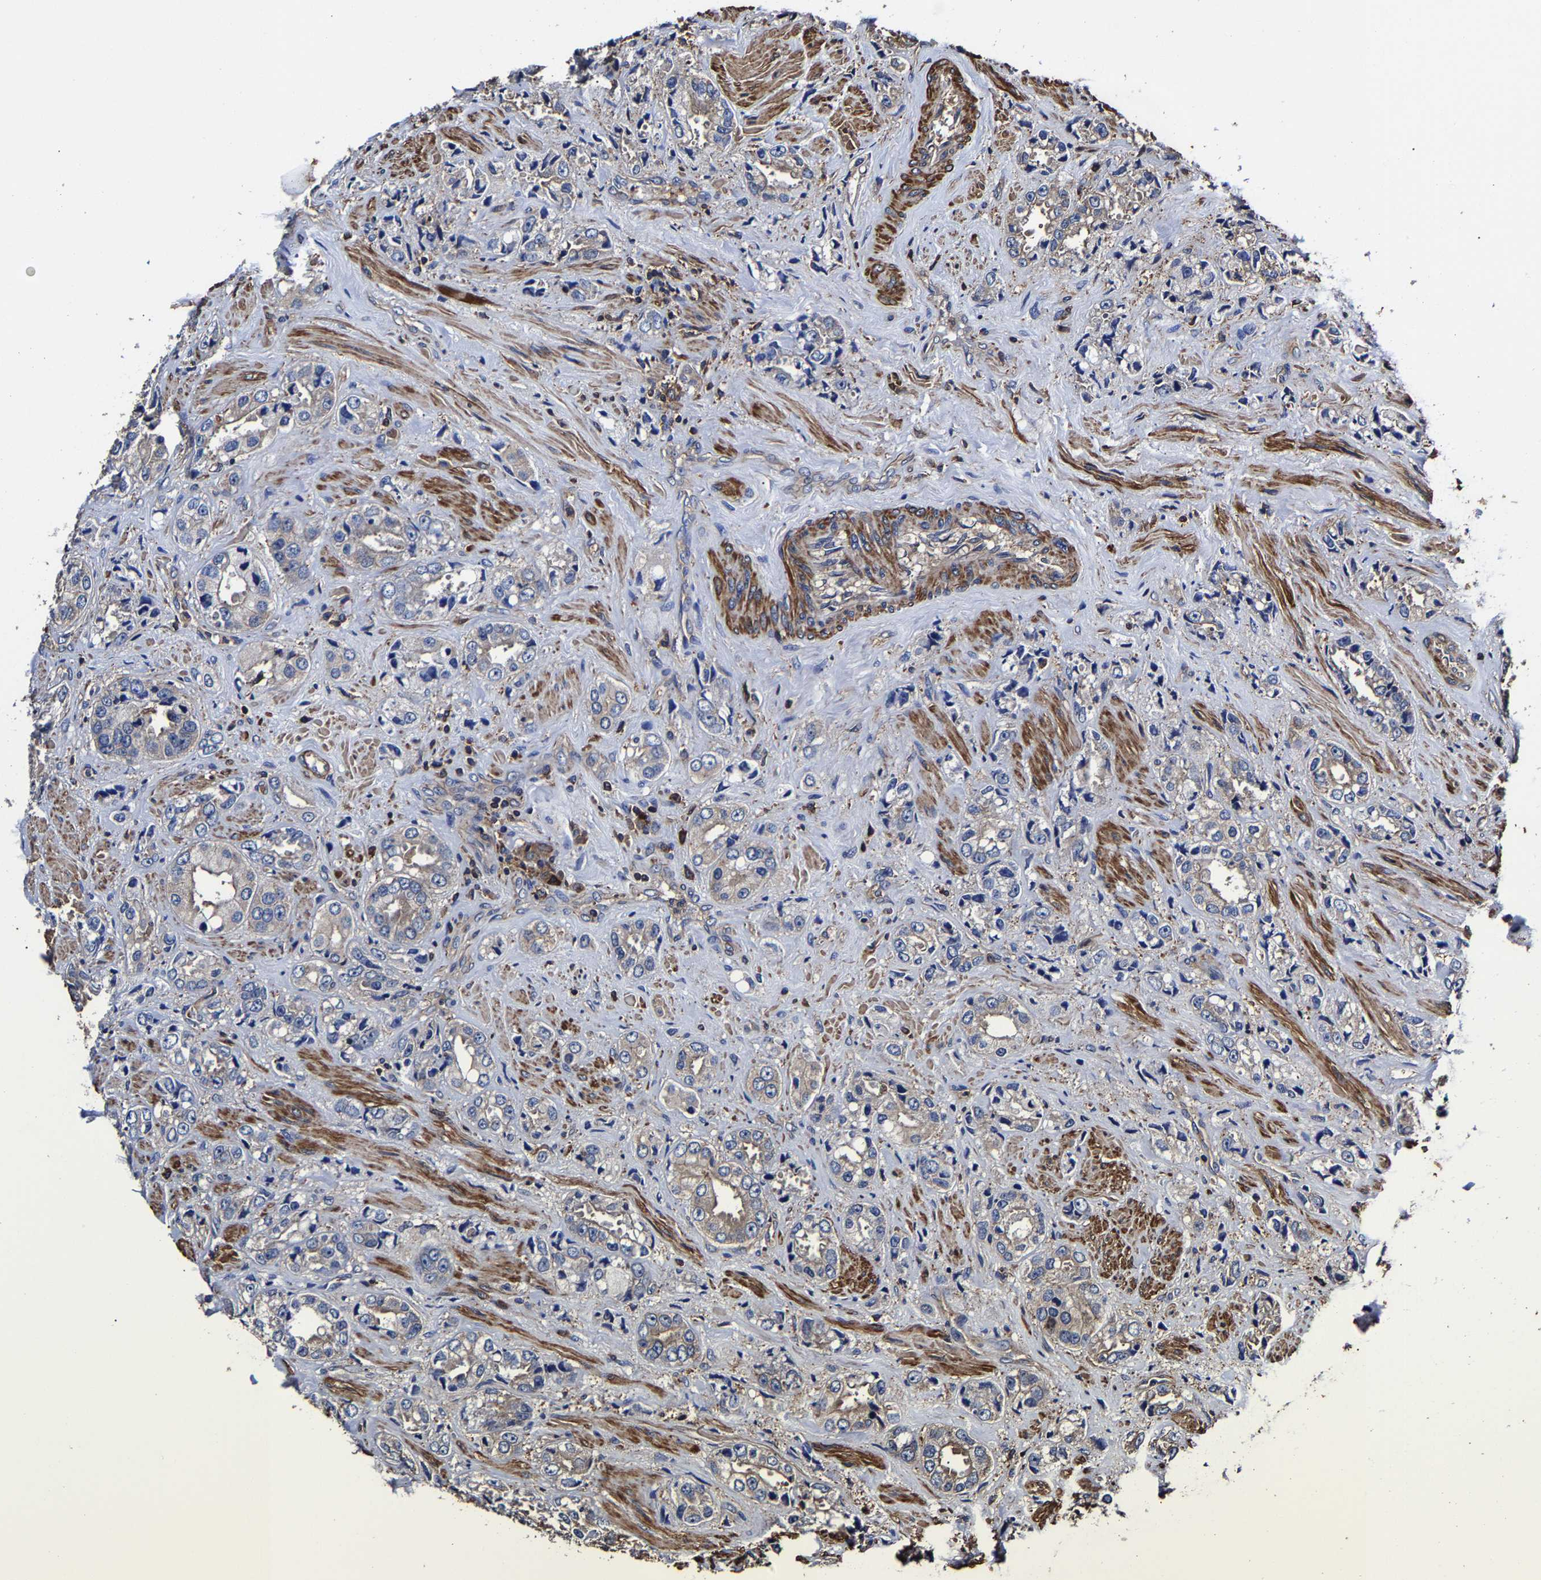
{"staining": {"intensity": "weak", "quantity": "<25%", "location": "cytoplasmic/membranous"}, "tissue": "prostate cancer", "cell_type": "Tumor cells", "image_type": "cancer", "snomed": [{"axis": "morphology", "description": "Adenocarcinoma, High grade"}, {"axis": "topography", "description": "Prostate"}], "caption": "Immunohistochemistry micrograph of neoplastic tissue: human prostate adenocarcinoma (high-grade) stained with DAB reveals no significant protein staining in tumor cells.", "gene": "SSH3", "patient": {"sex": "male", "age": 61}}